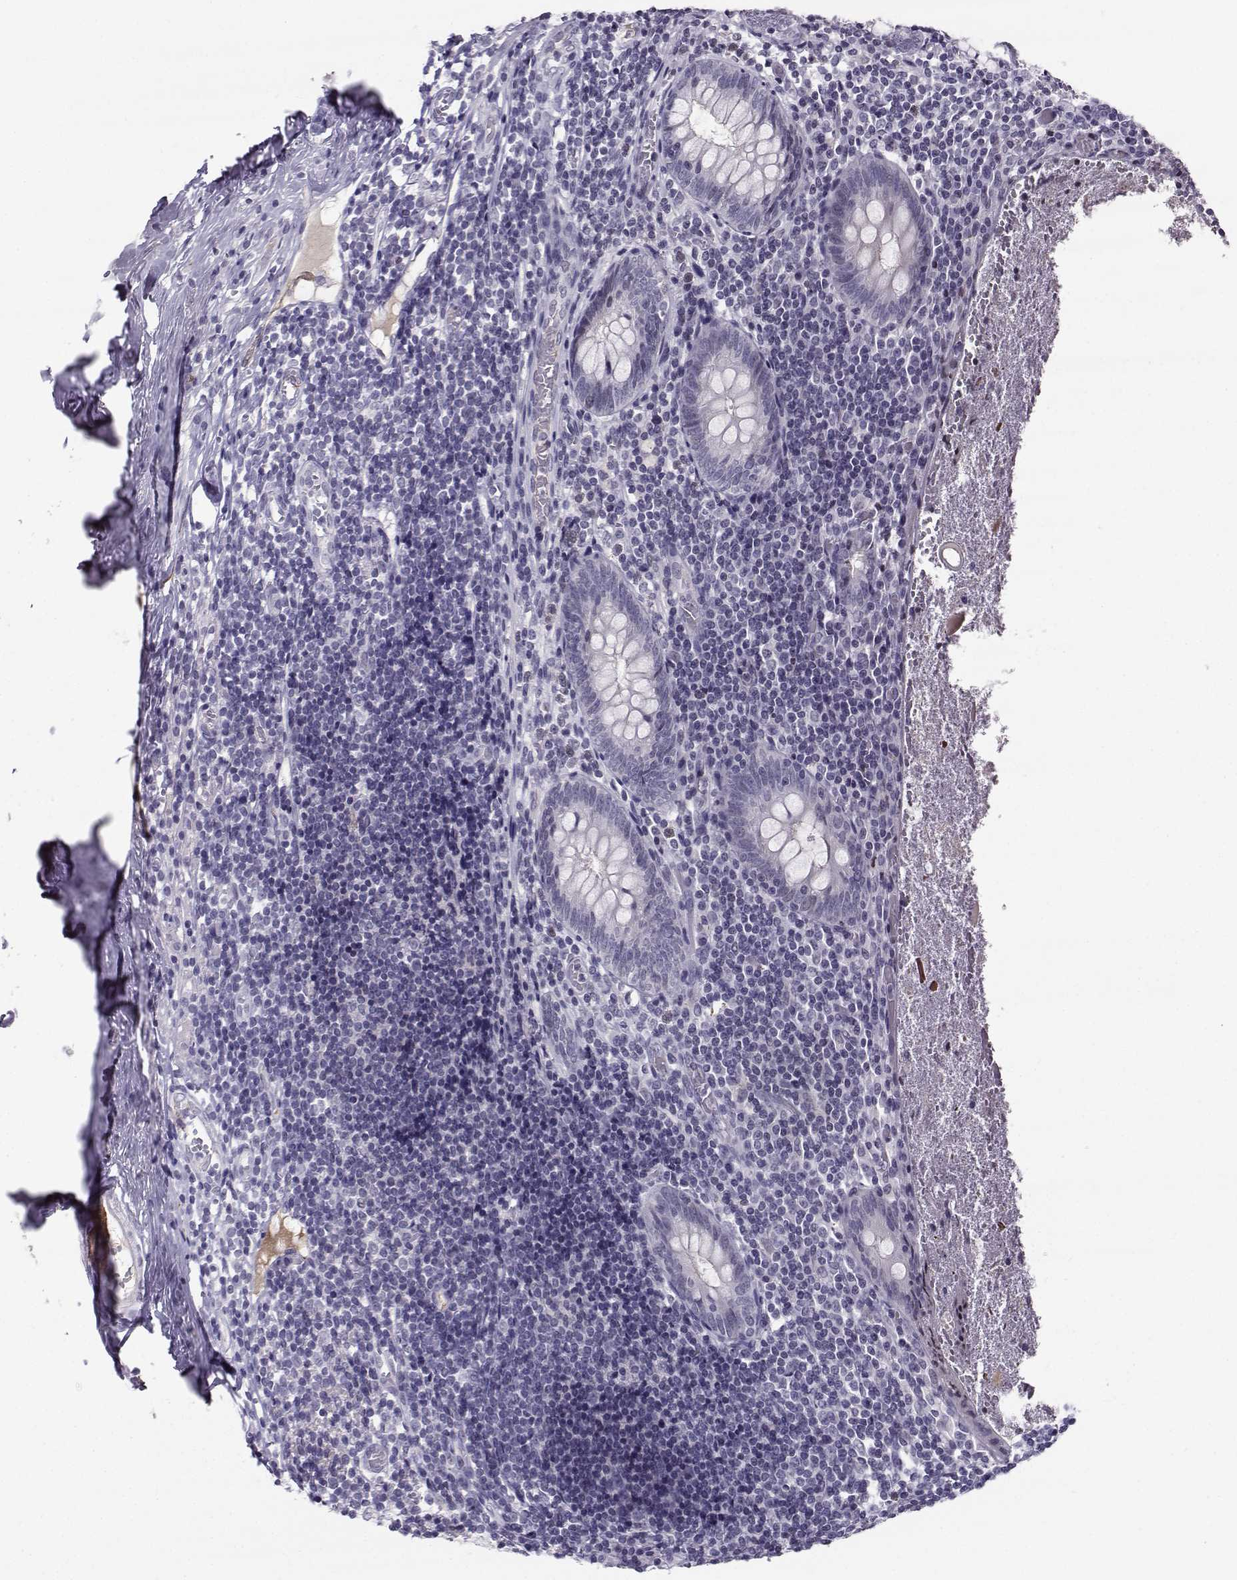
{"staining": {"intensity": "negative", "quantity": "none", "location": "none"}, "tissue": "appendix", "cell_type": "Glandular cells", "image_type": "normal", "snomed": [{"axis": "morphology", "description": "Normal tissue, NOS"}, {"axis": "topography", "description": "Appendix"}], "caption": "High power microscopy photomicrograph of an immunohistochemistry (IHC) photomicrograph of unremarkable appendix, revealing no significant positivity in glandular cells.", "gene": "LHX1", "patient": {"sex": "female", "age": 23}}